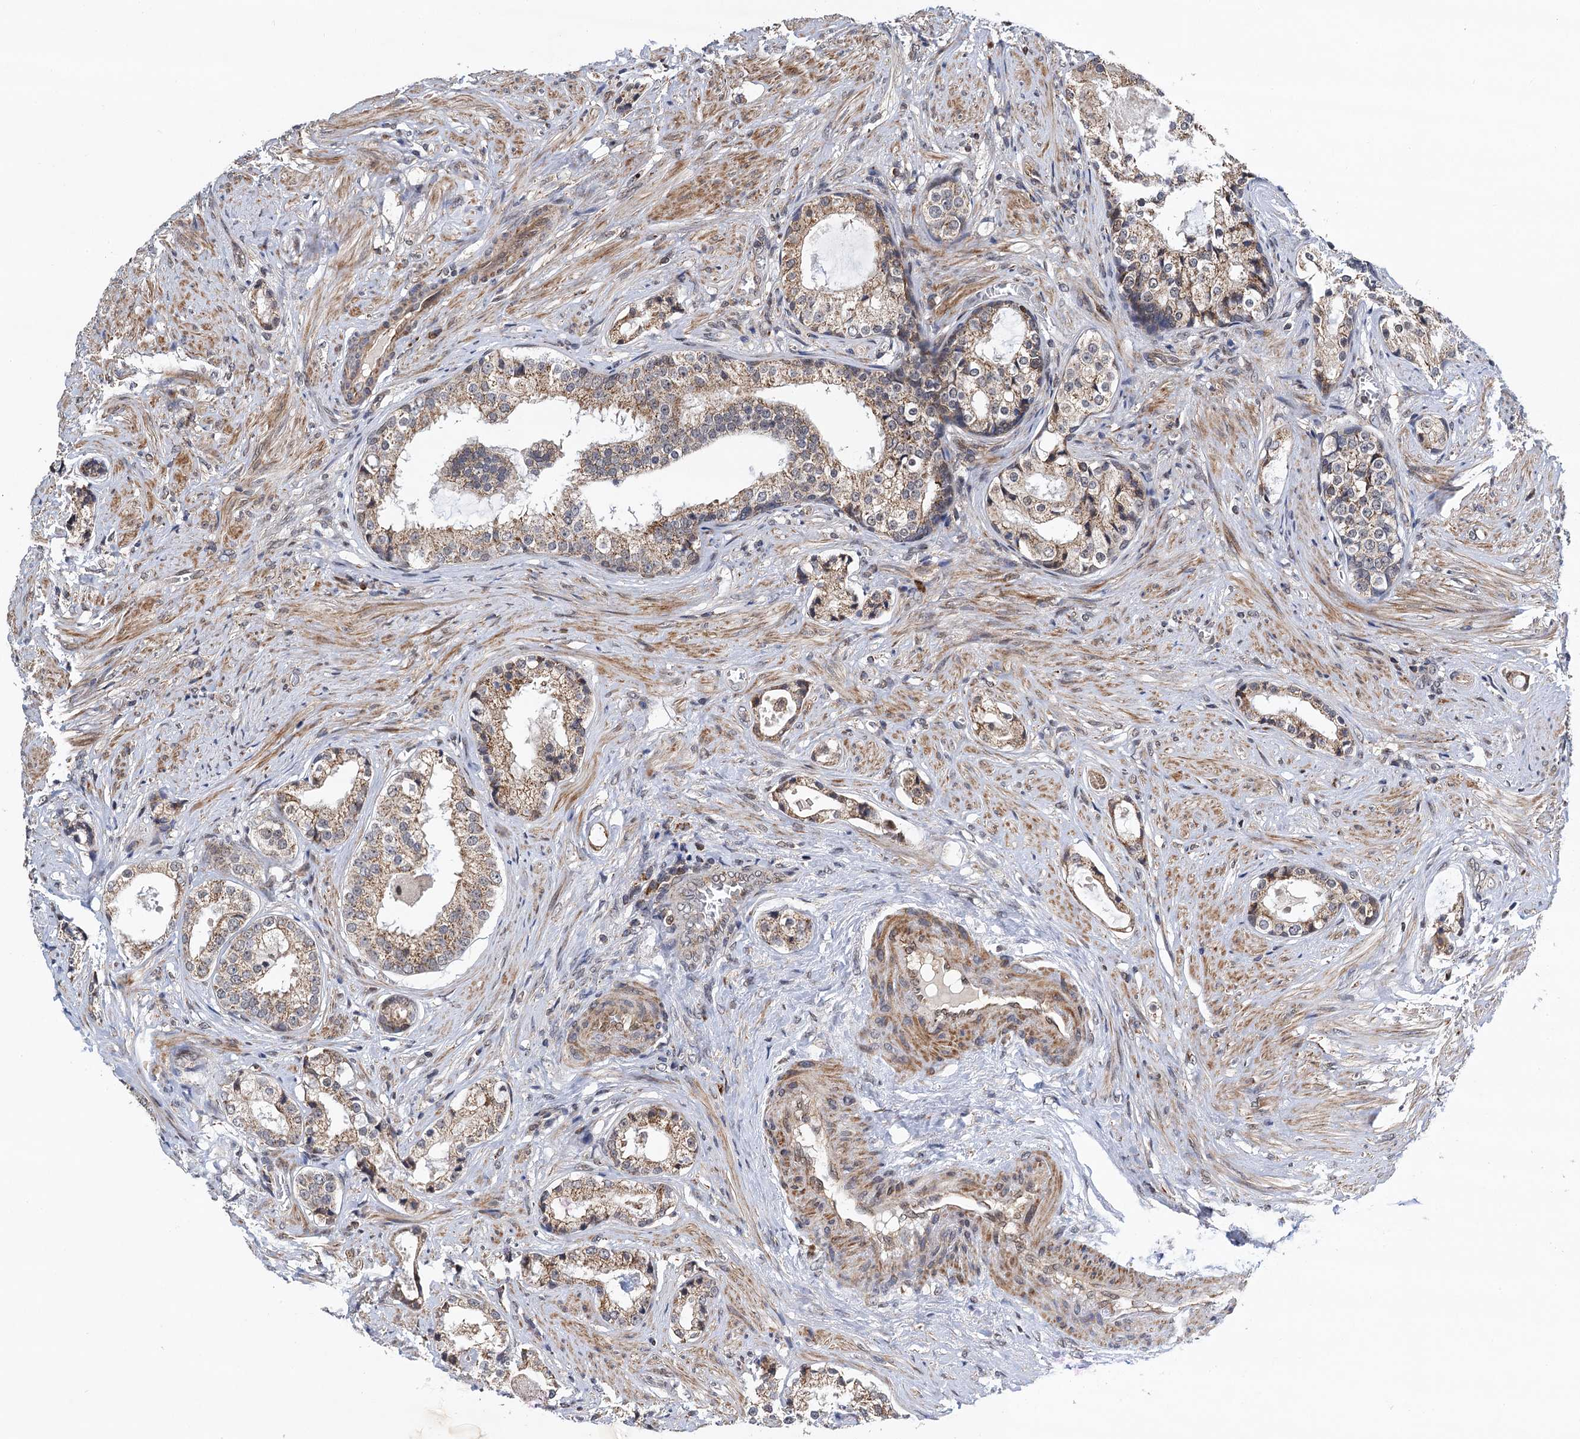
{"staining": {"intensity": "moderate", "quantity": ">75%", "location": "cytoplasmic/membranous"}, "tissue": "prostate cancer", "cell_type": "Tumor cells", "image_type": "cancer", "snomed": [{"axis": "morphology", "description": "Adenocarcinoma, High grade"}, {"axis": "topography", "description": "Prostate"}], "caption": "Adenocarcinoma (high-grade) (prostate) stained for a protein (brown) demonstrates moderate cytoplasmic/membranous positive expression in about >75% of tumor cells.", "gene": "CMPK2", "patient": {"sex": "male", "age": 58}}